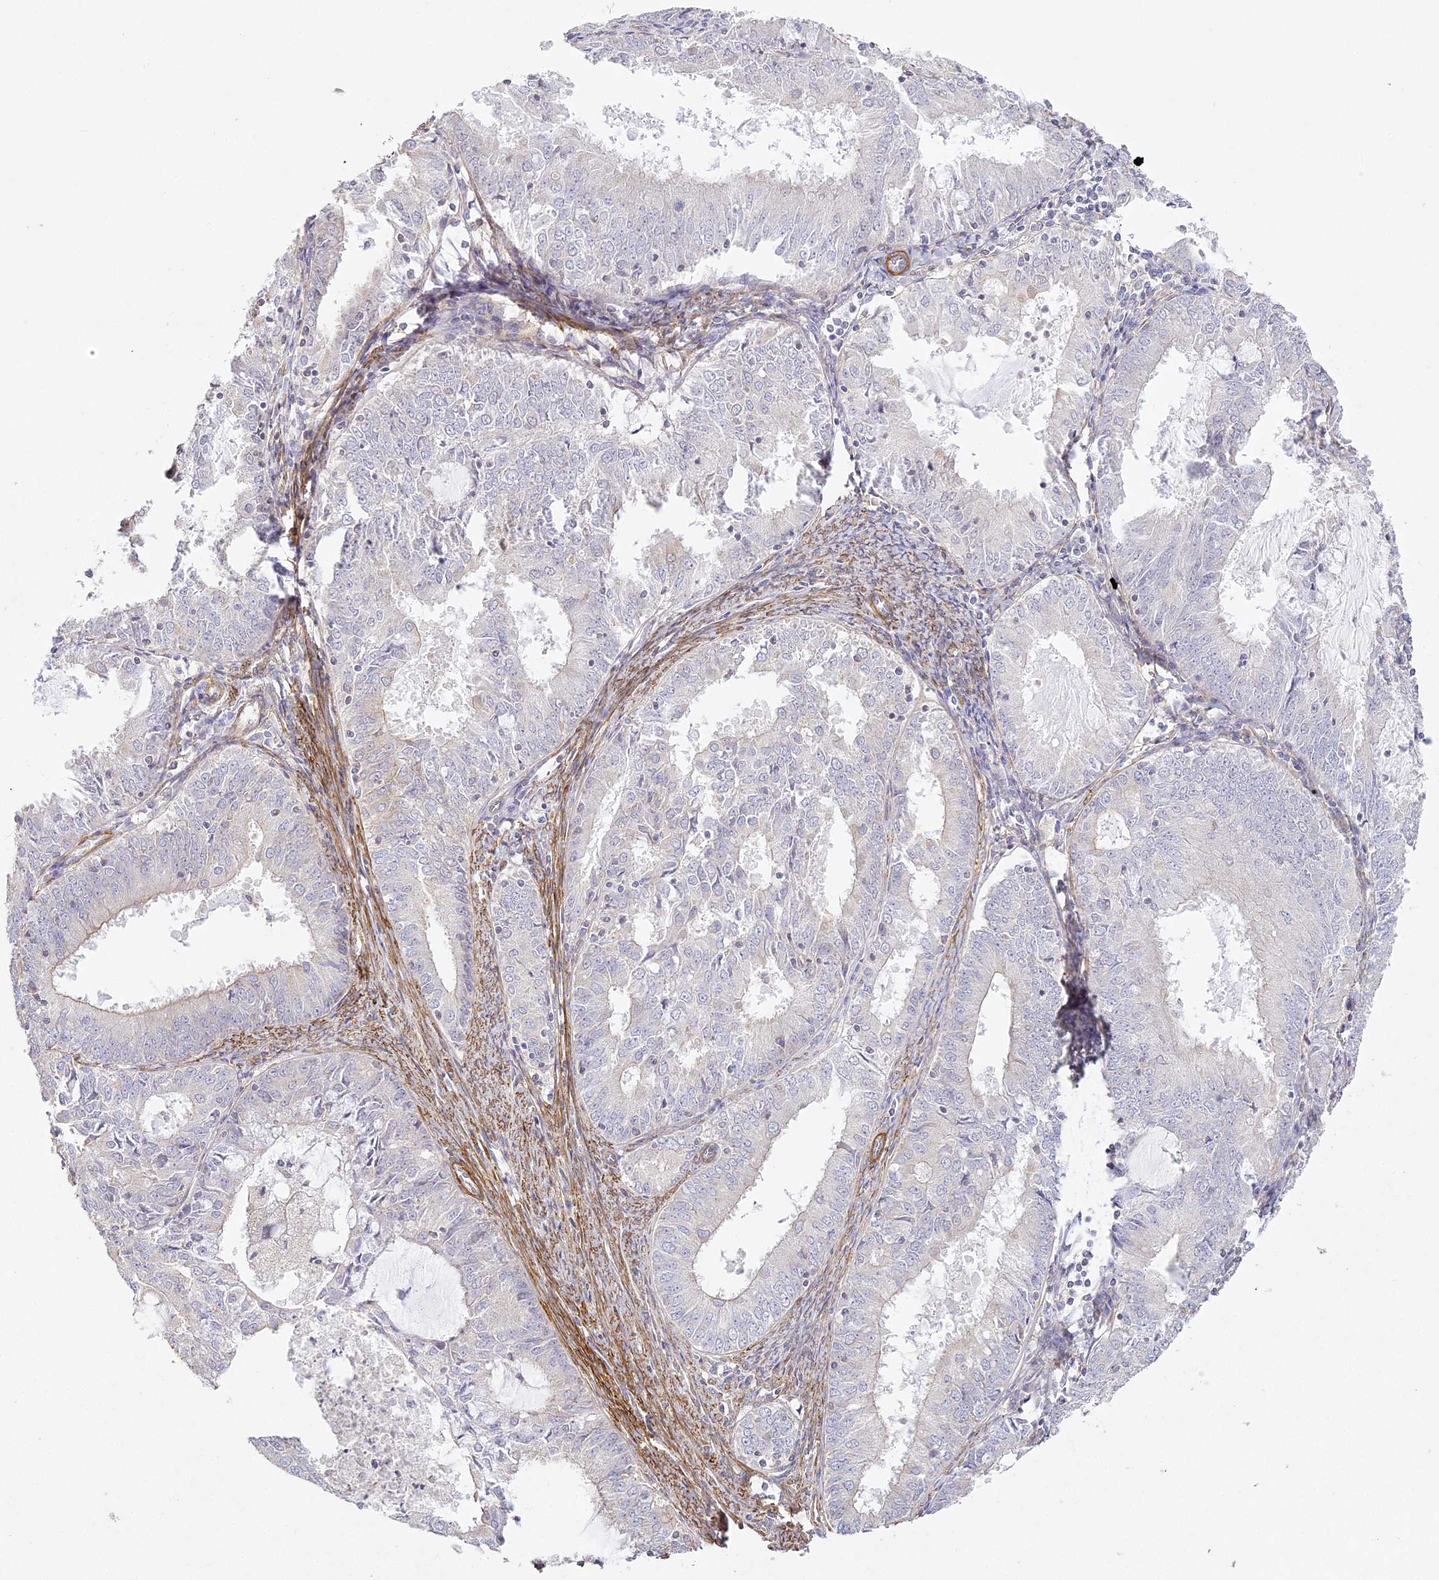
{"staining": {"intensity": "negative", "quantity": "none", "location": "none"}, "tissue": "endometrial cancer", "cell_type": "Tumor cells", "image_type": "cancer", "snomed": [{"axis": "morphology", "description": "Adenocarcinoma, NOS"}, {"axis": "topography", "description": "Endometrium"}], "caption": "This is a micrograph of immunohistochemistry (IHC) staining of adenocarcinoma (endometrial), which shows no positivity in tumor cells. (Brightfield microscopy of DAB (3,3'-diaminobenzidine) IHC at high magnification).", "gene": "MED28", "patient": {"sex": "female", "age": 57}}